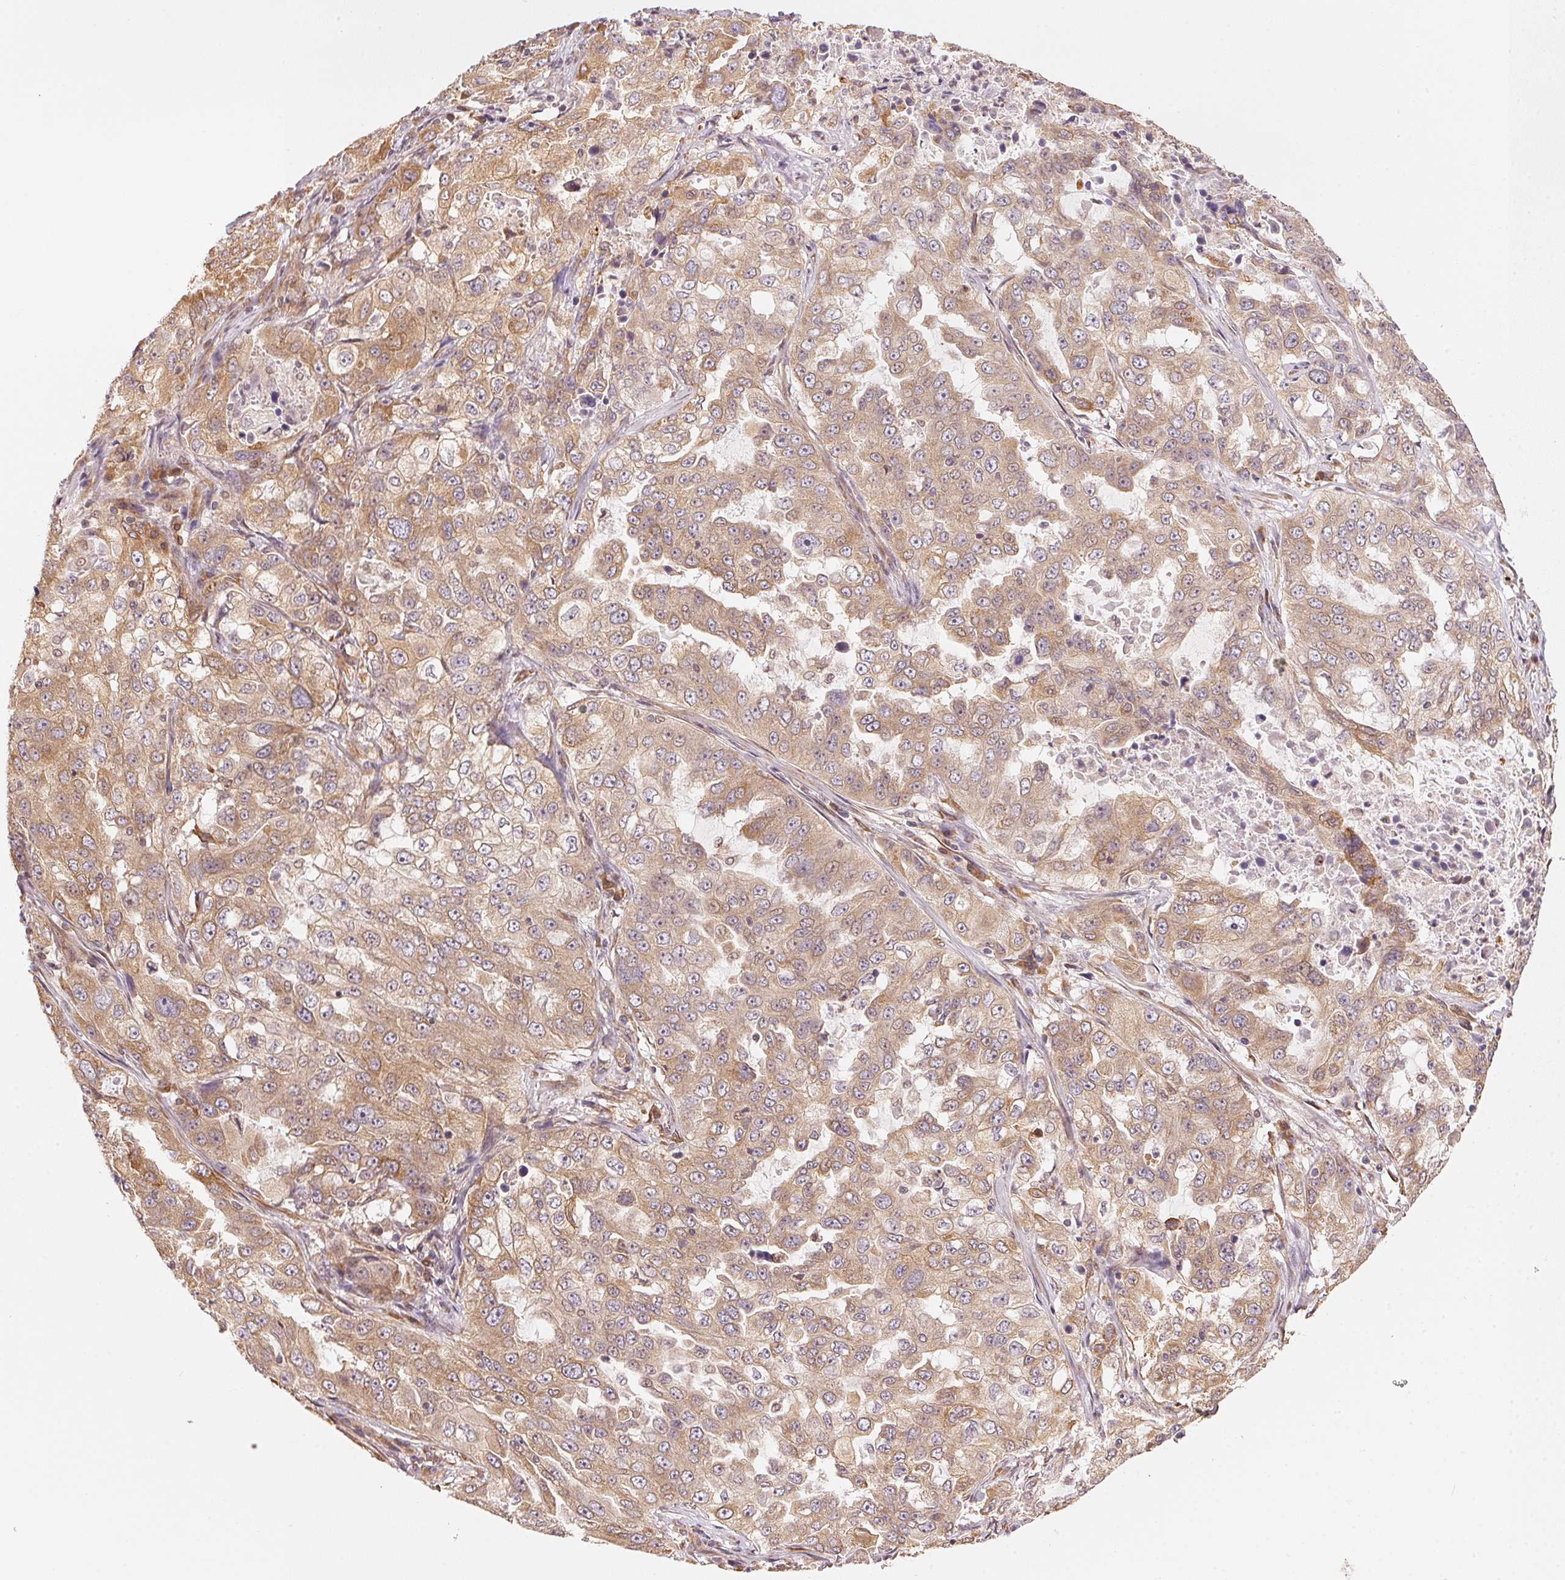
{"staining": {"intensity": "moderate", "quantity": ">75%", "location": "cytoplasmic/membranous,nuclear"}, "tissue": "lung cancer", "cell_type": "Tumor cells", "image_type": "cancer", "snomed": [{"axis": "morphology", "description": "Adenocarcinoma, NOS"}, {"axis": "topography", "description": "Lung"}], "caption": "DAB immunohistochemical staining of lung cancer (adenocarcinoma) displays moderate cytoplasmic/membranous and nuclear protein expression in about >75% of tumor cells.", "gene": "STRN4", "patient": {"sex": "female", "age": 61}}